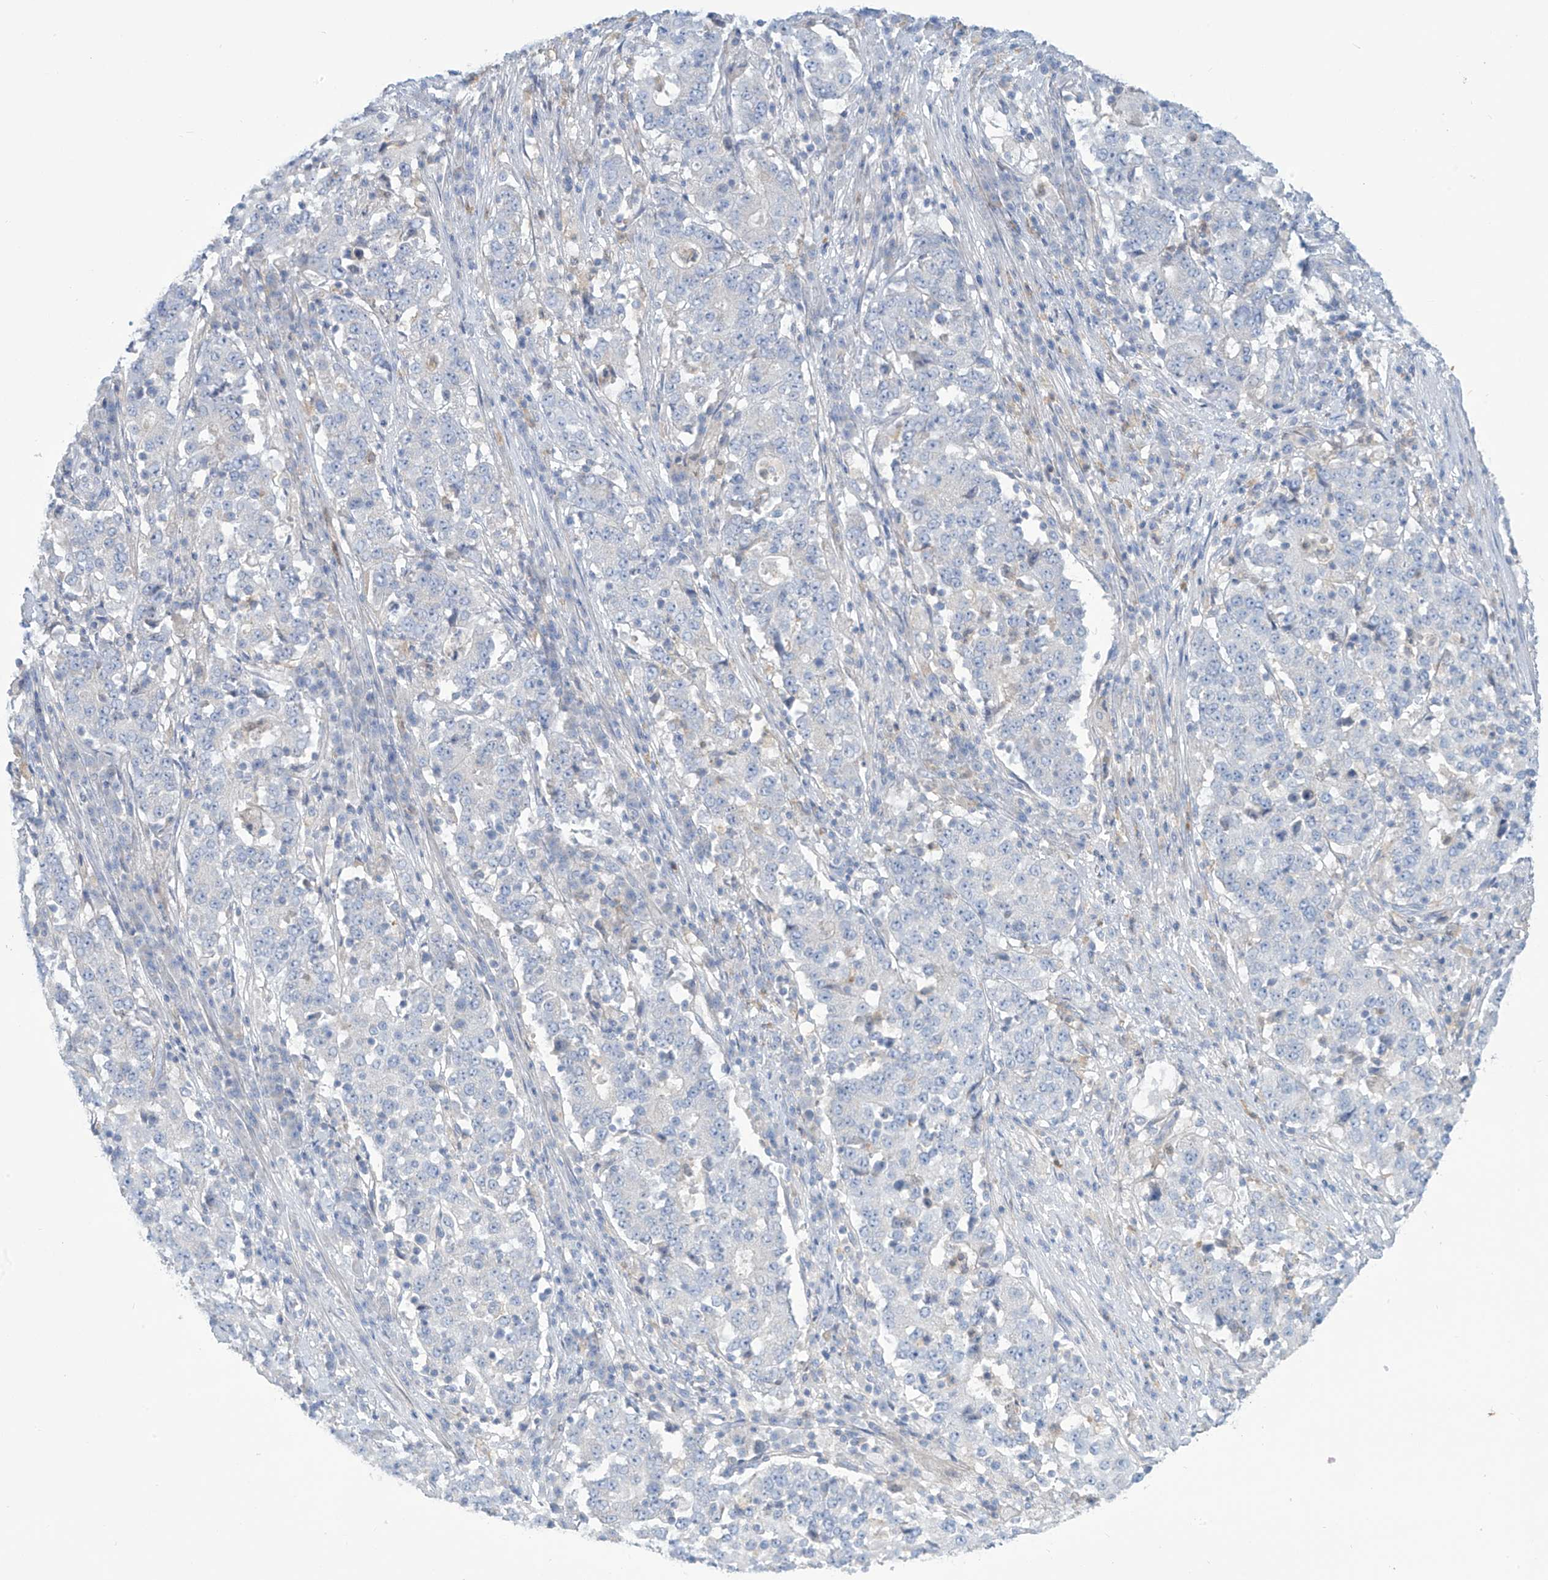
{"staining": {"intensity": "negative", "quantity": "none", "location": "none"}, "tissue": "stomach cancer", "cell_type": "Tumor cells", "image_type": "cancer", "snomed": [{"axis": "morphology", "description": "Adenocarcinoma, NOS"}, {"axis": "topography", "description": "Stomach"}], "caption": "An immunohistochemistry (IHC) image of adenocarcinoma (stomach) is shown. There is no staining in tumor cells of adenocarcinoma (stomach).", "gene": "FABP2", "patient": {"sex": "male", "age": 59}}